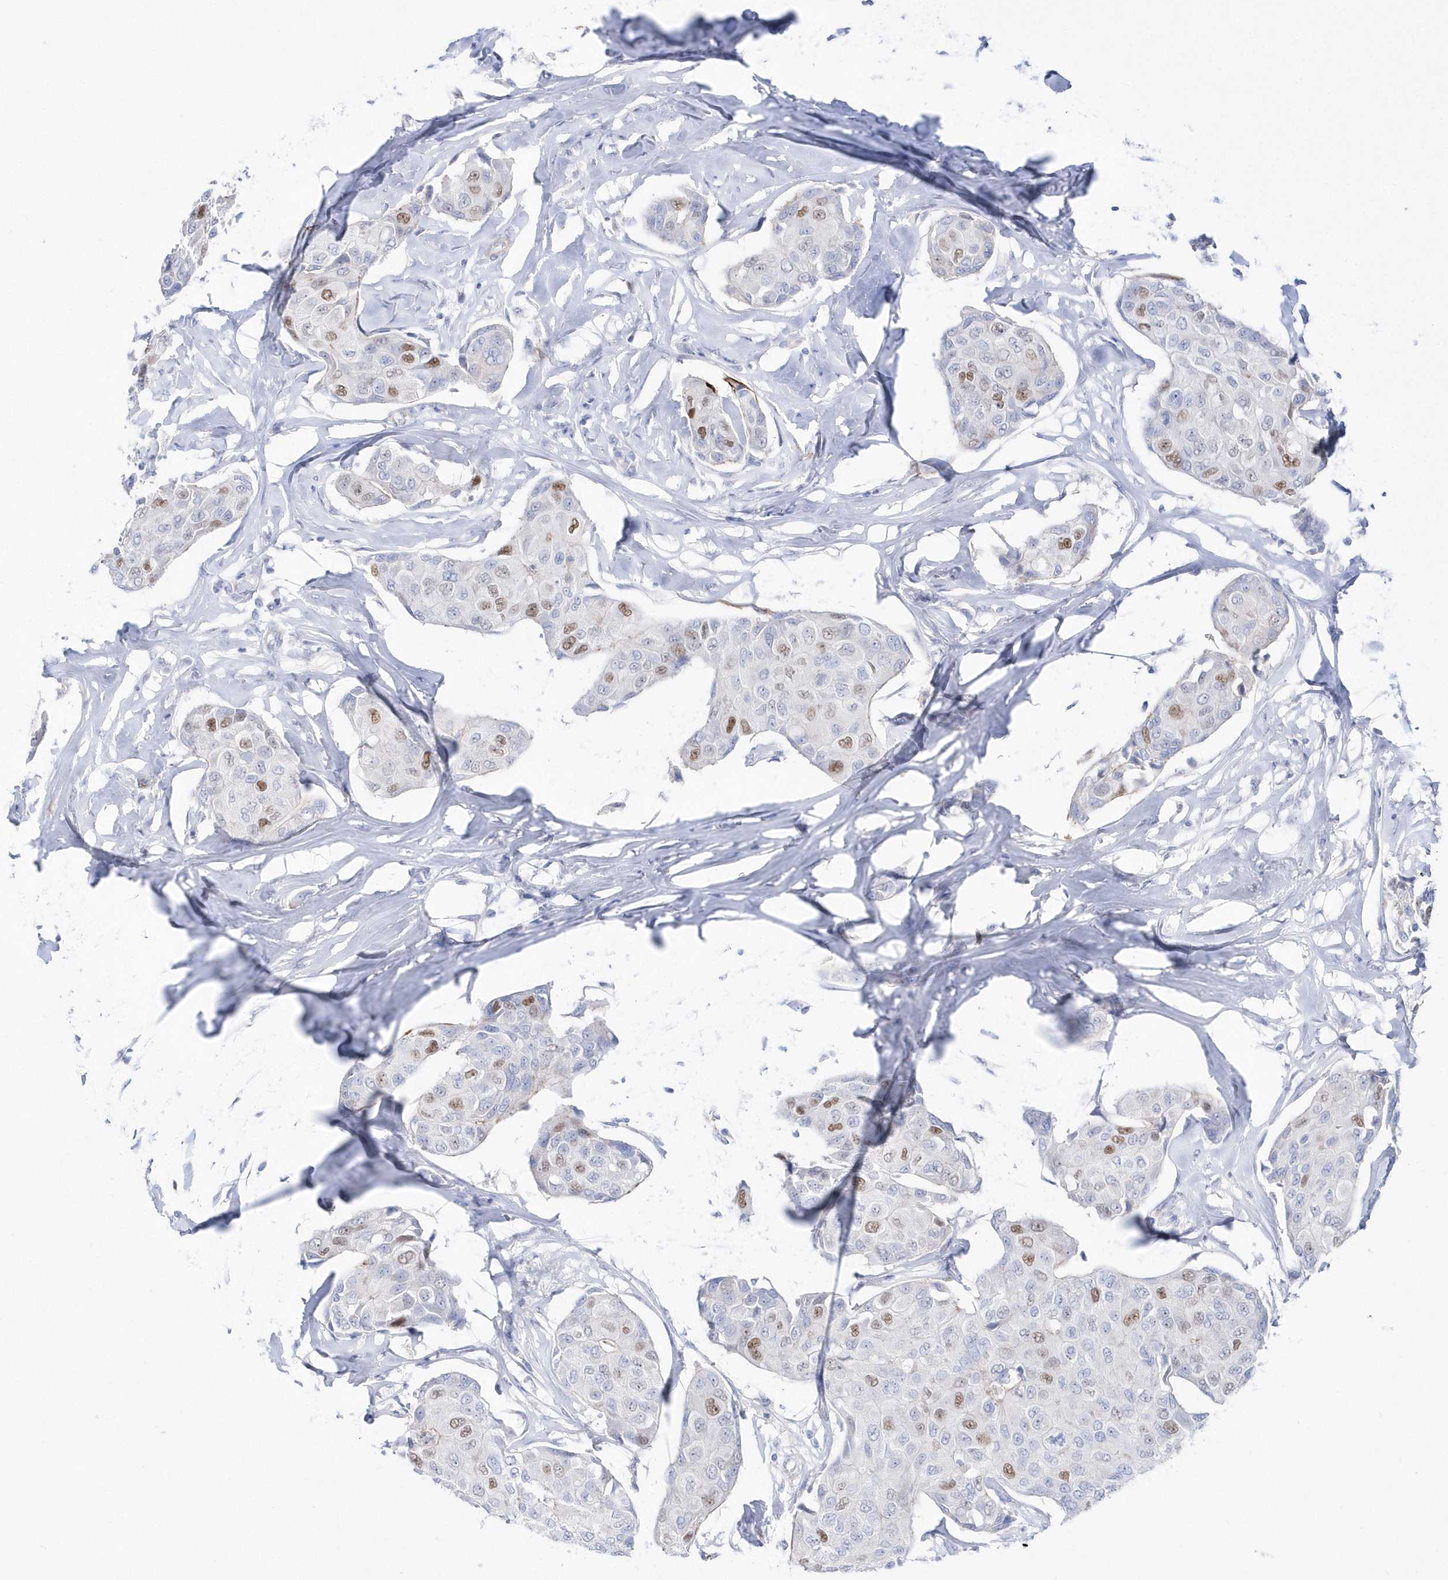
{"staining": {"intensity": "moderate", "quantity": "25%-75%", "location": "nuclear"}, "tissue": "breast cancer", "cell_type": "Tumor cells", "image_type": "cancer", "snomed": [{"axis": "morphology", "description": "Duct carcinoma"}, {"axis": "topography", "description": "Breast"}], "caption": "Protein analysis of intraductal carcinoma (breast) tissue demonstrates moderate nuclear staining in approximately 25%-75% of tumor cells. (Stains: DAB in brown, nuclei in blue, Microscopy: brightfield microscopy at high magnification).", "gene": "TMCO6", "patient": {"sex": "female", "age": 80}}